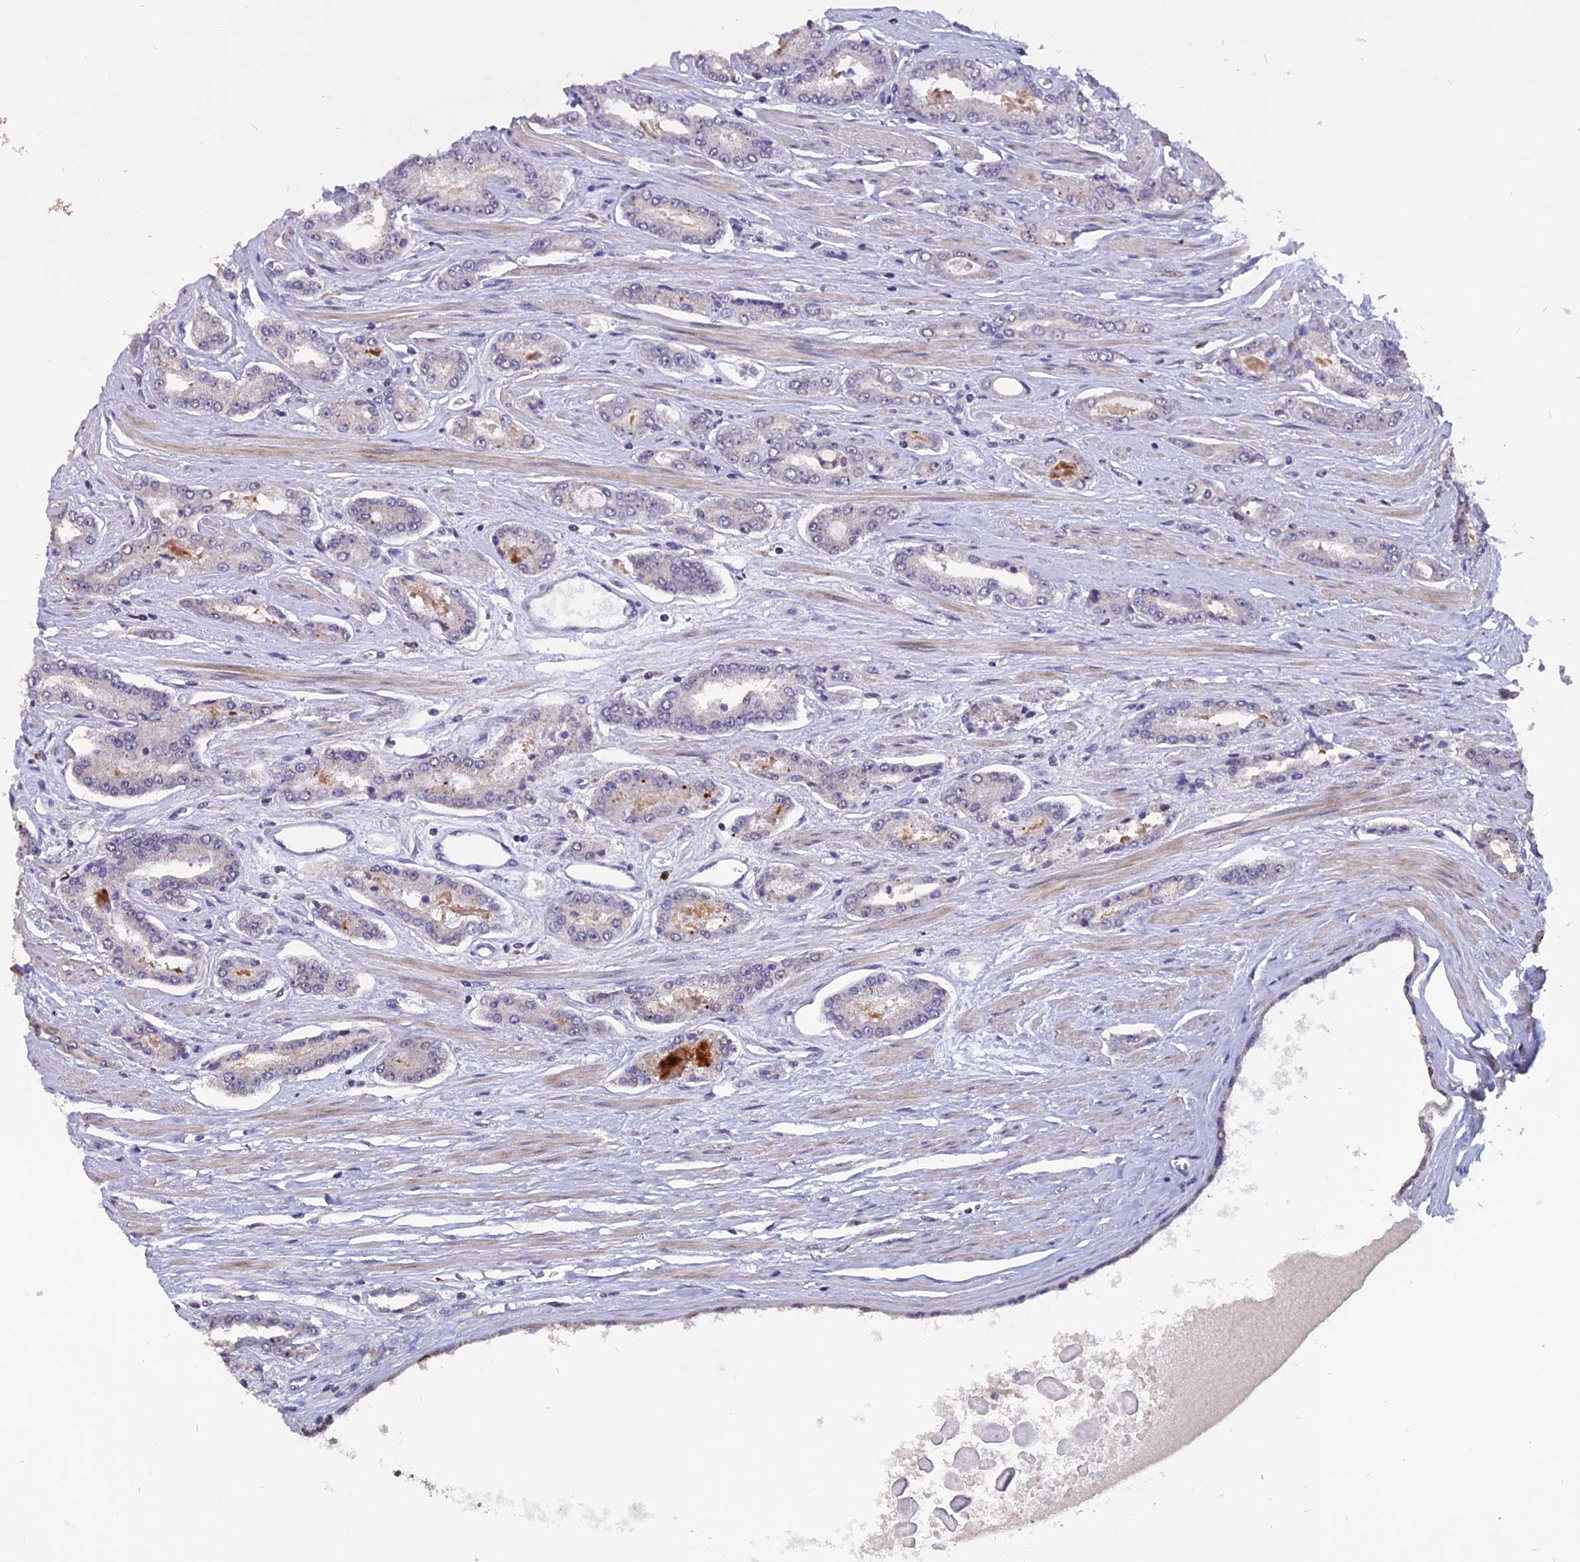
{"staining": {"intensity": "negative", "quantity": "none", "location": "none"}, "tissue": "prostate cancer", "cell_type": "Tumor cells", "image_type": "cancer", "snomed": [{"axis": "morphology", "description": "Adenocarcinoma, High grade"}, {"axis": "topography", "description": "Prostate"}], "caption": "Image shows no protein staining in tumor cells of prostate cancer tissue.", "gene": "TMEM263", "patient": {"sex": "male", "age": 74}}